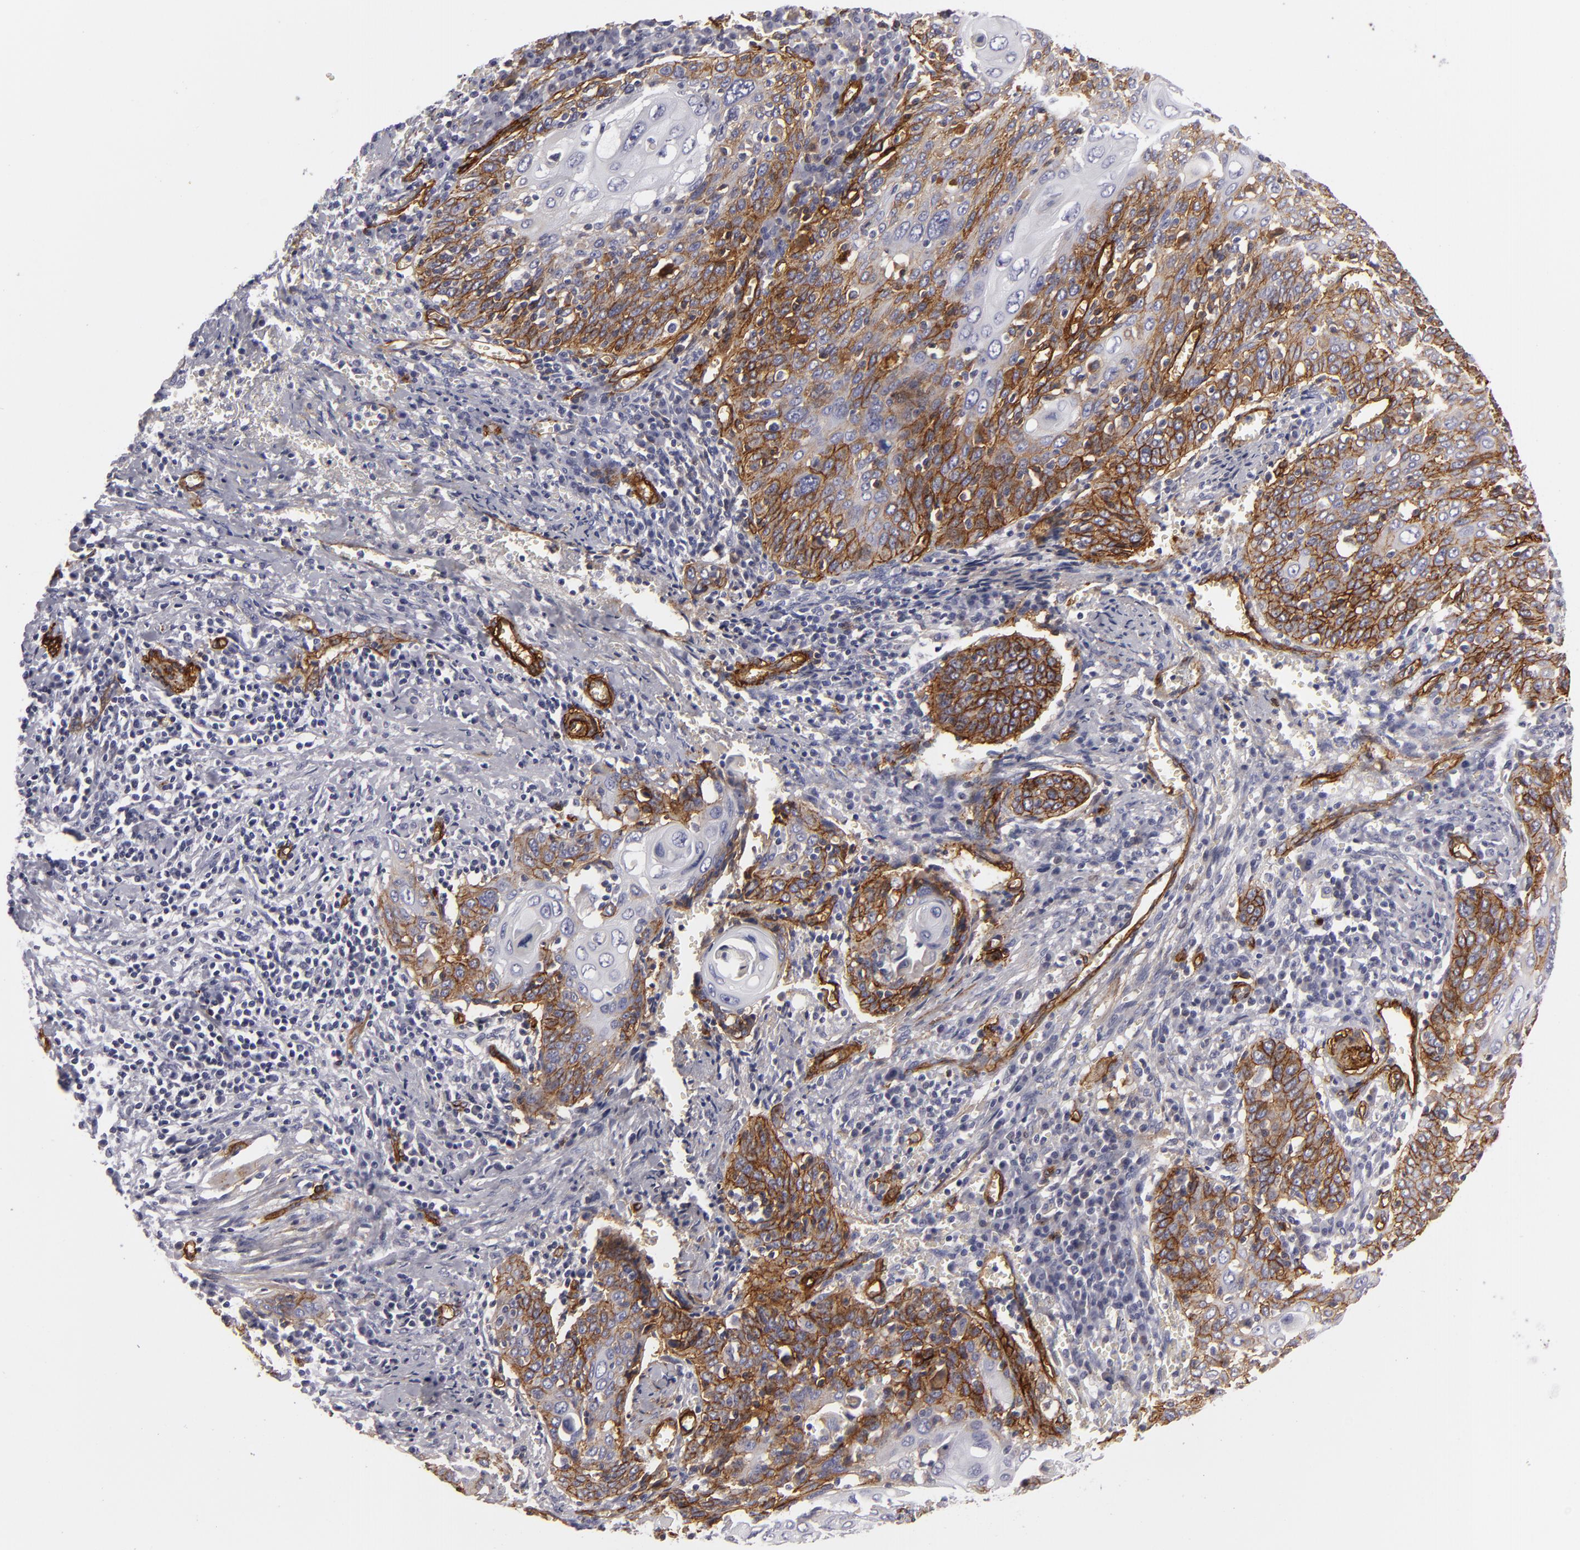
{"staining": {"intensity": "moderate", "quantity": "25%-75%", "location": "cytoplasmic/membranous"}, "tissue": "cervical cancer", "cell_type": "Tumor cells", "image_type": "cancer", "snomed": [{"axis": "morphology", "description": "Squamous cell carcinoma, NOS"}, {"axis": "topography", "description": "Cervix"}], "caption": "The image exhibits a brown stain indicating the presence of a protein in the cytoplasmic/membranous of tumor cells in cervical cancer.", "gene": "MCAM", "patient": {"sex": "female", "age": 54}}